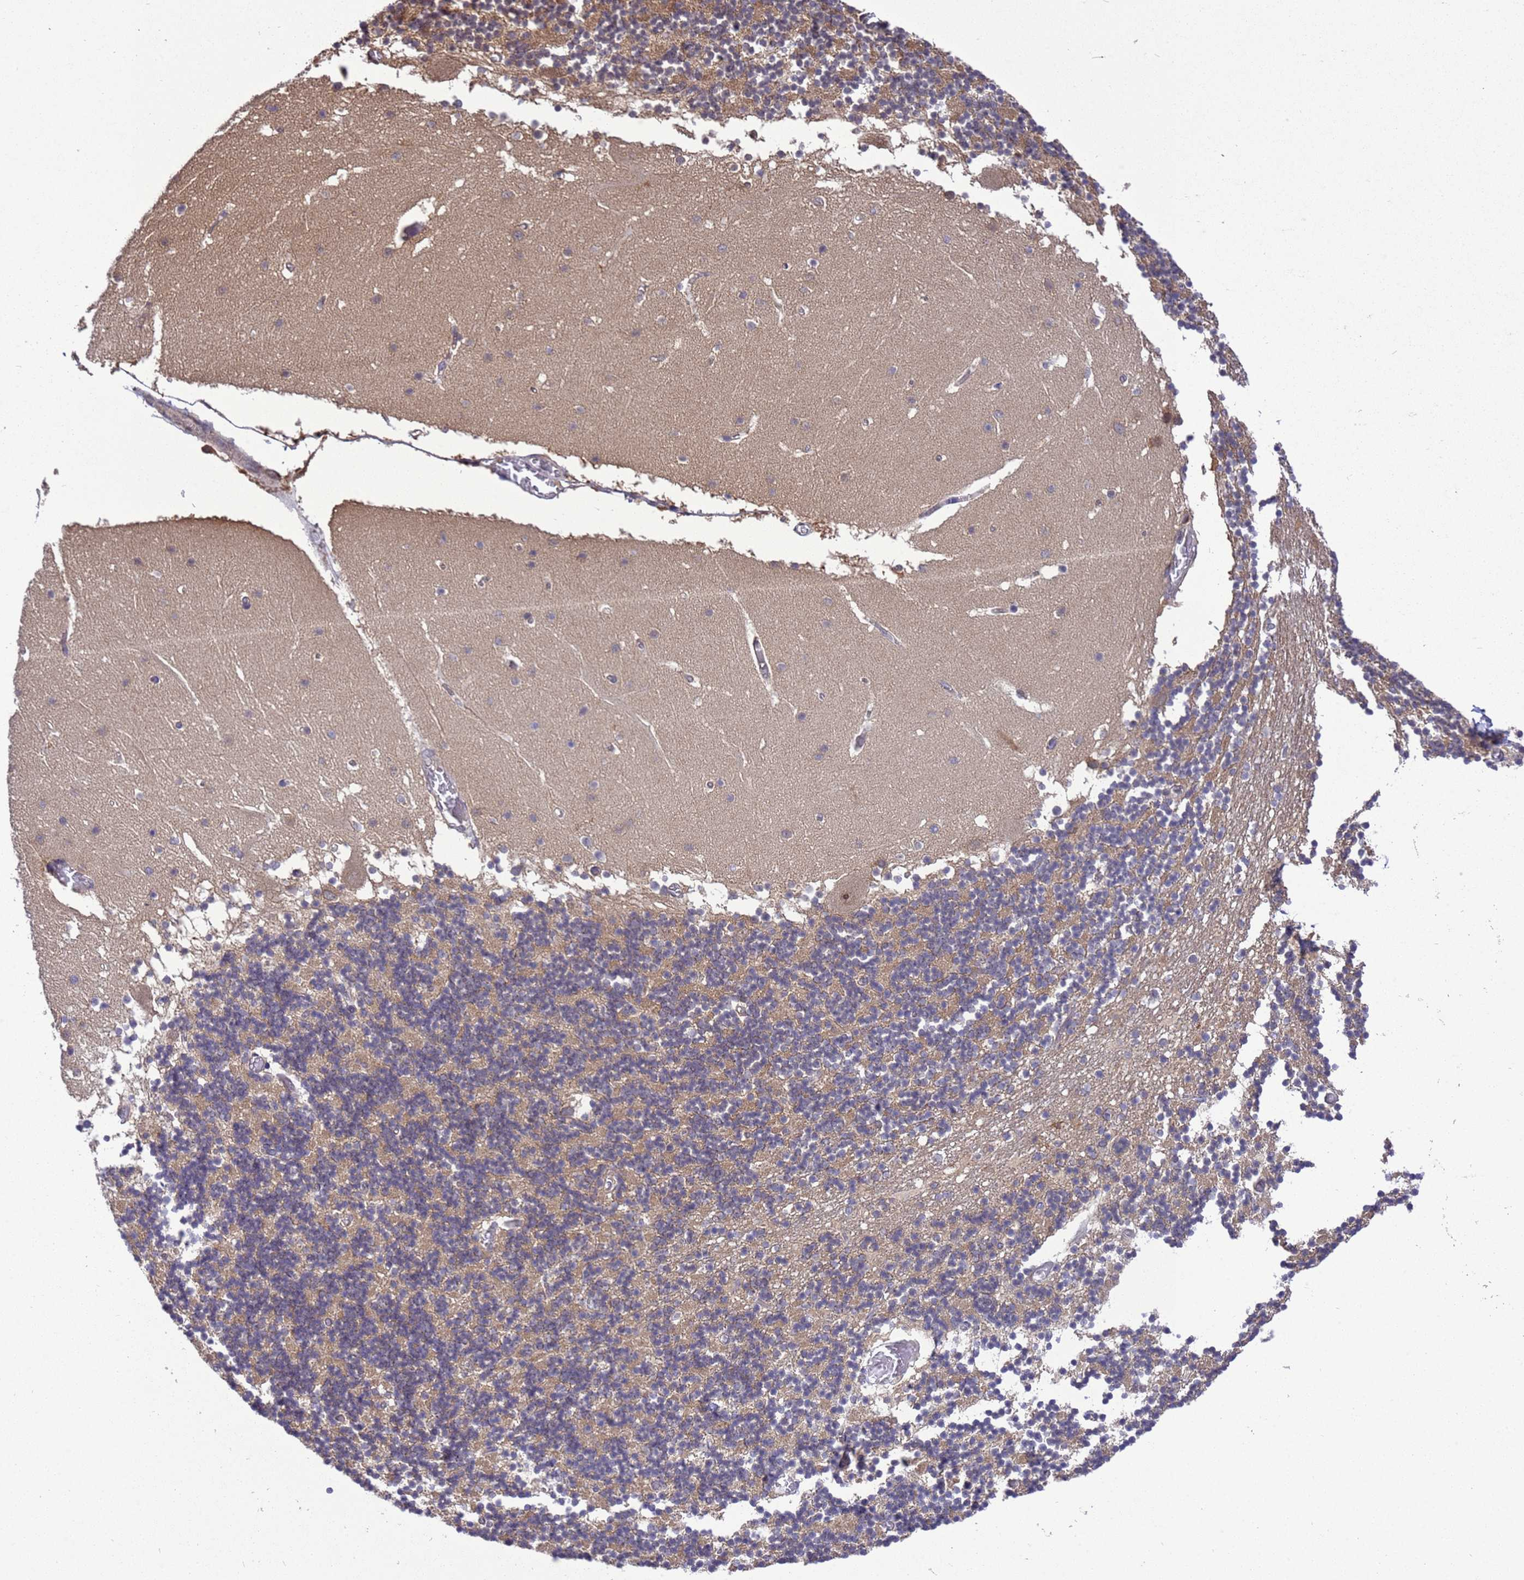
{"staining": {"intensity": "weak", "quantity": ">75%", "location": "cytoplasmic/membranous"}, "tissue": "cerebellum", "cell_type": "Cells in granular layer", "image_type": "normal", "snomed": [{"axis": "morphology", "description": "Normal tissue, NOS"}, {"axis": "topography", "description": "Cerebellum"}], "caption": "Immunohistochemistry (IHC) of benign cerebellum shows low levels of weak cytoplasmic/membranous expression in approximately >75% of cells in granular layer. The protein of interest is shown in brown color, while the nuclei are stained blue.", "gene": "ZFP69B", "patient": {"sex": "female", "age": 28}}